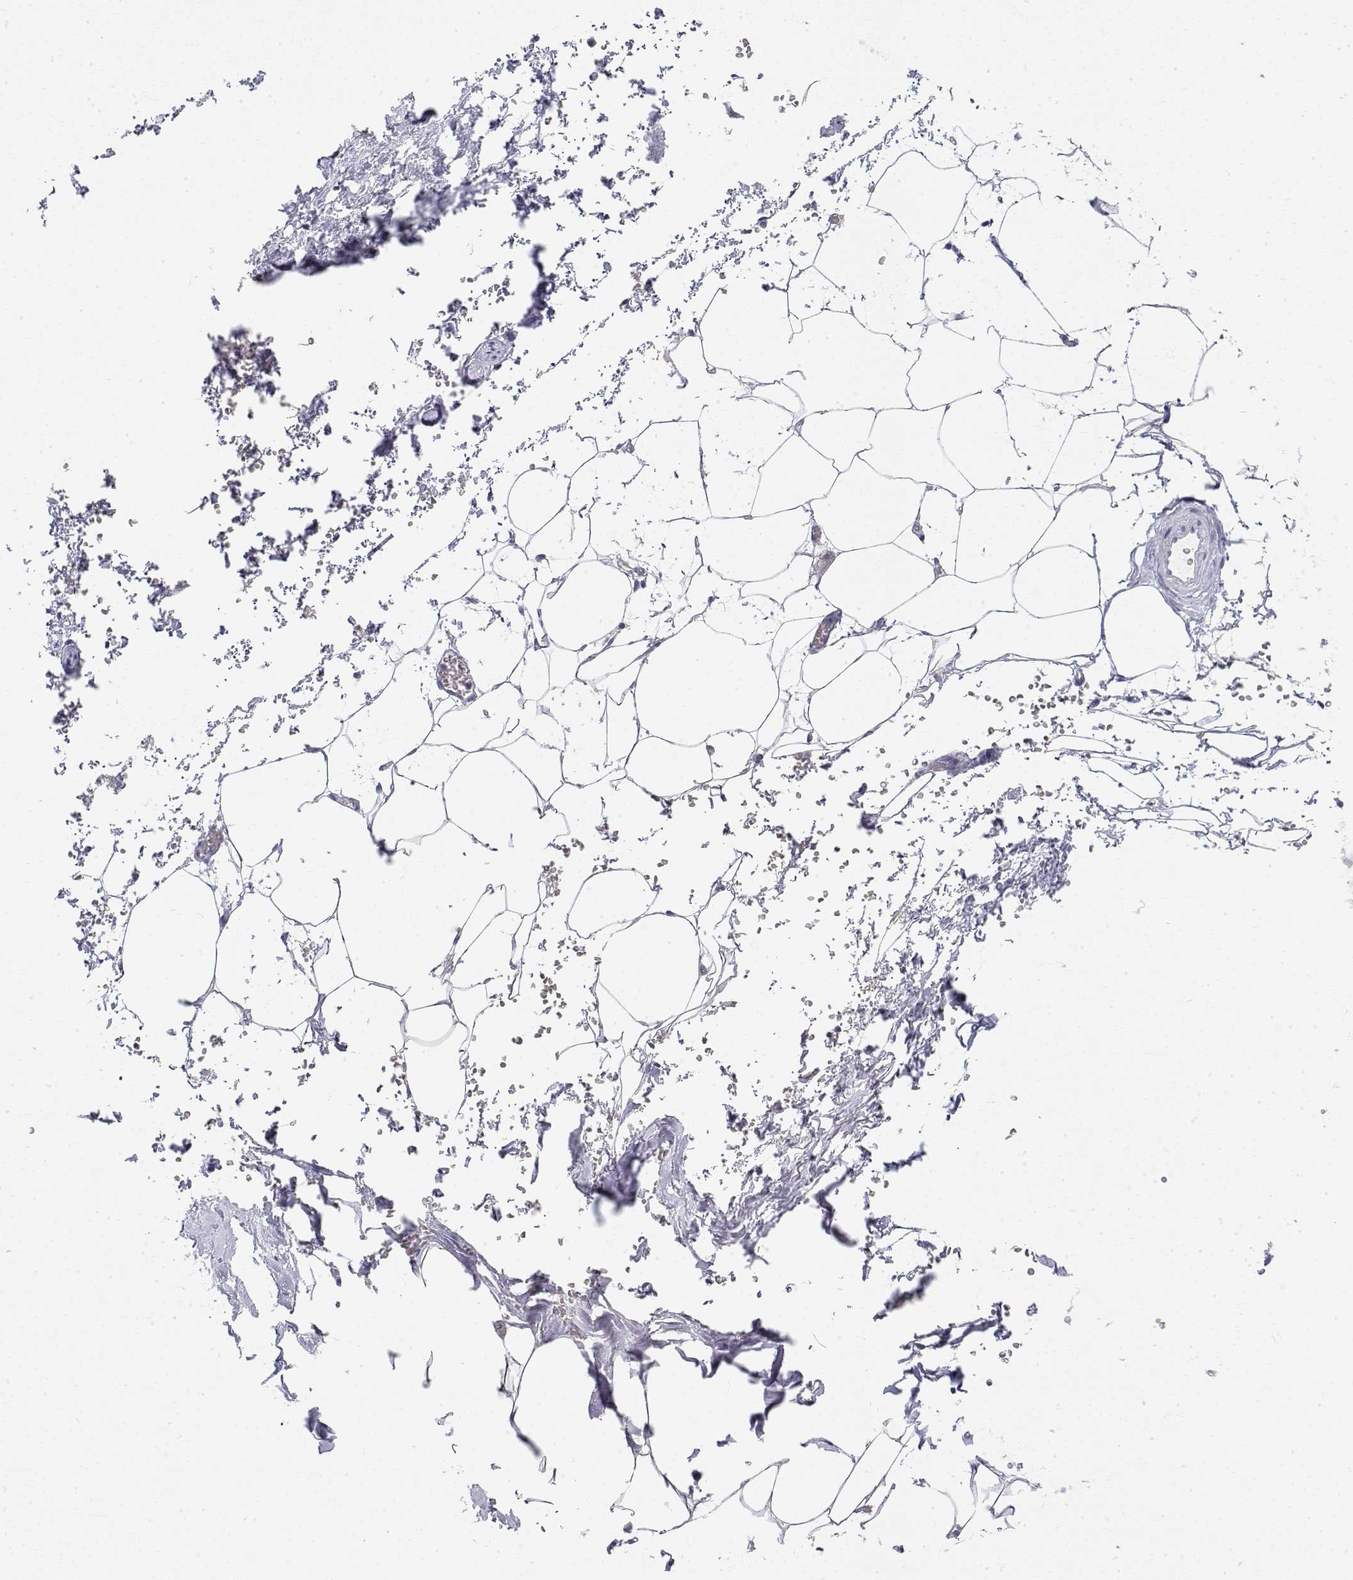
{"staining": {"intensity": "negative", "quantity": "none", "location": "none"}, "tissue": "adipose tissue", "cell_type": "Adipocytes", "image_type": "normal", "snomed": [{"axis": "morphology", "description": "Normal tissue, NOS"}, {"axis": "topography", "description": "Prostate"}, {"axis": "topography", "description": "Peripheral nerve tissue"}], "caption": "Adipocytes show no significant positivity in unremarkable adipose tissue.", "gene": "MISP", "patient": {"sex": "male", "age": 55}}